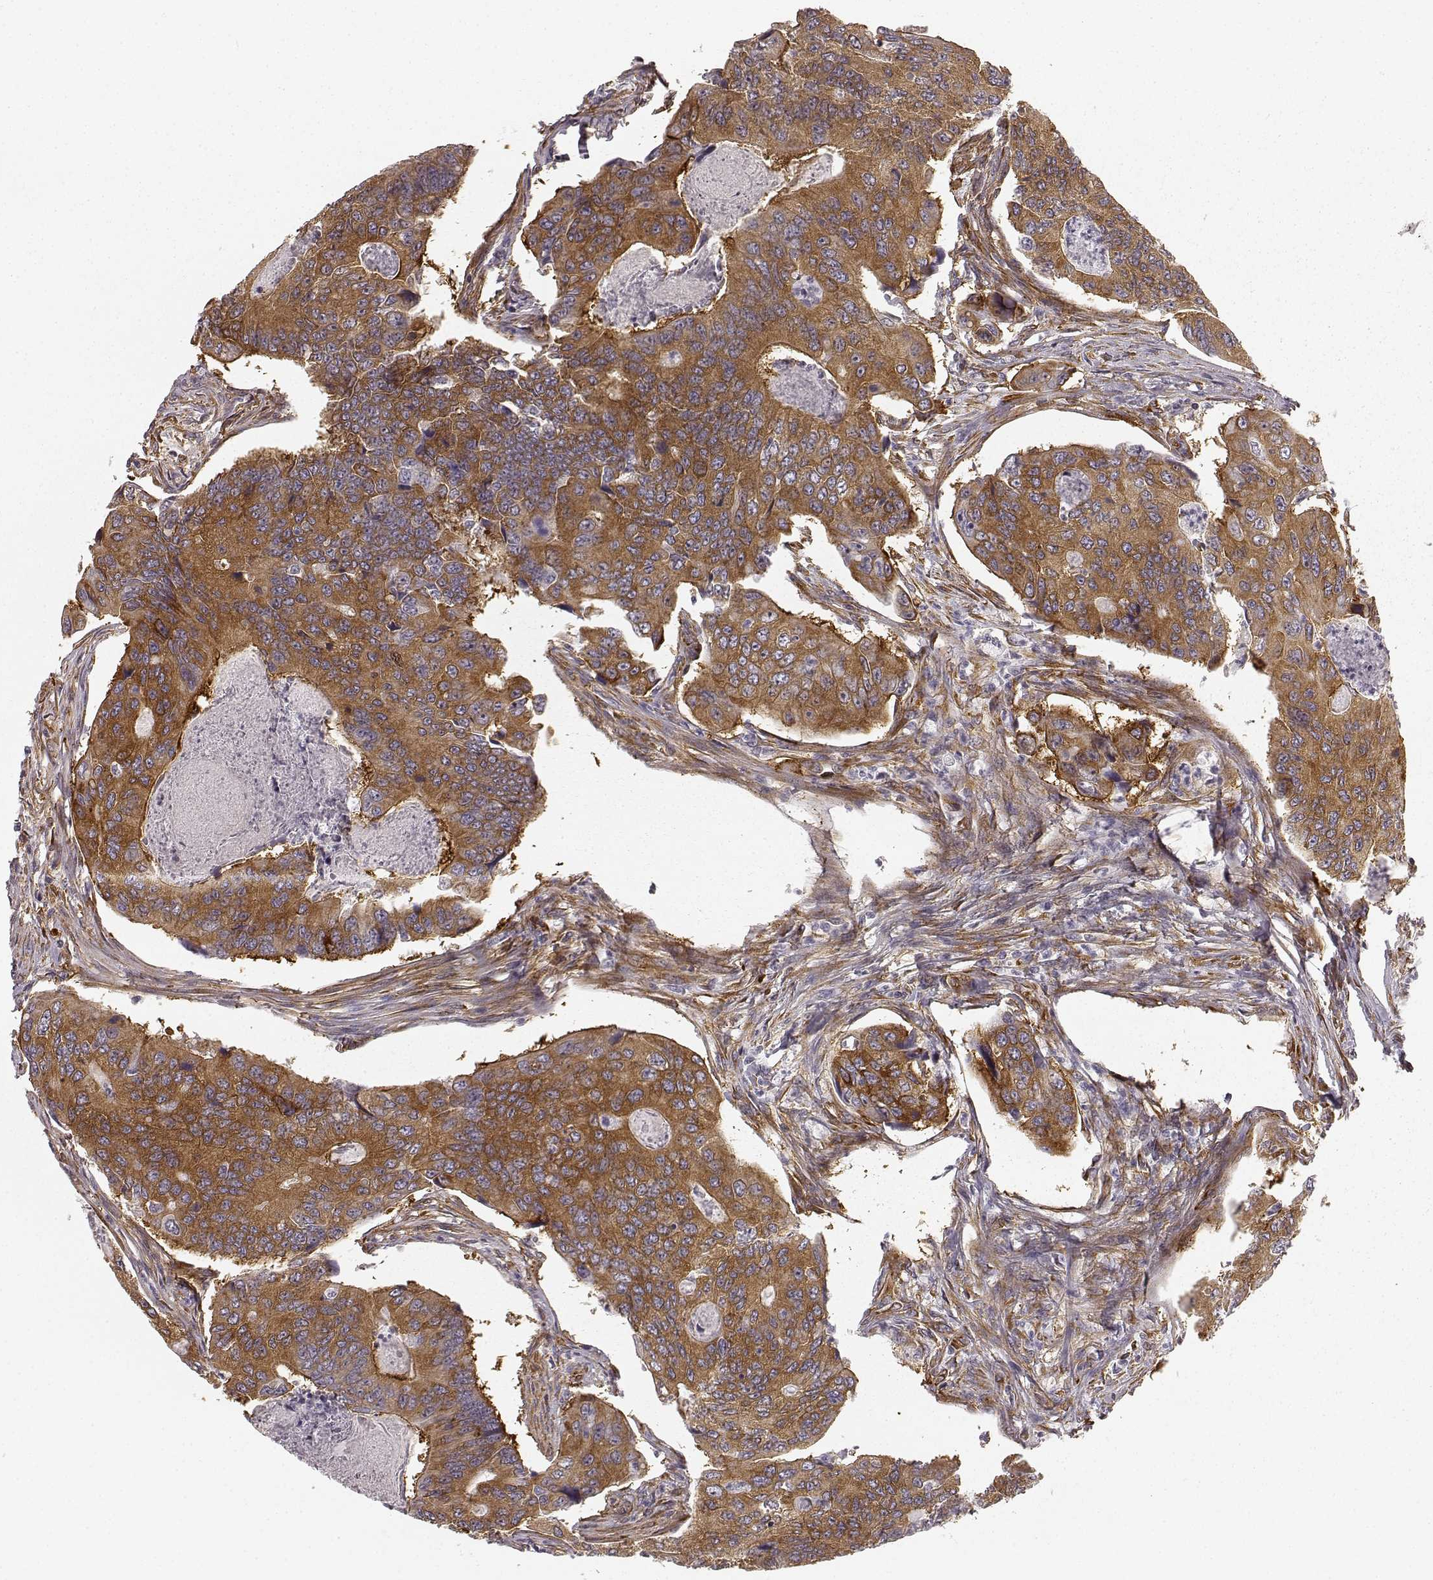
{"staining": {"intensity": "moderate", "quantity": ">75%", "location": "cytoplasmic/membranous"}, "tissue": "colorectal cancer", "cell_type": "Tumor cells", "image_type": "cancer", "snomed": [{"axis": "morphology", "description": "Adenocarcinoma, NOS"}, {"axis": "topography", "description": "Colon"}], "caption": "Immunohistochemical staining of human adenocarcinoma (colorectal) reveals medium levels of moderate cytoplasmic/membranous protein staining in about >75% of tumor cells. Using DAB (brown) and hematoxylin (blue) stains, captured at high magnification using brightfield microscopy.", "gene": "TMEM14A", "patient": {"sex": "female", "age": 67}}